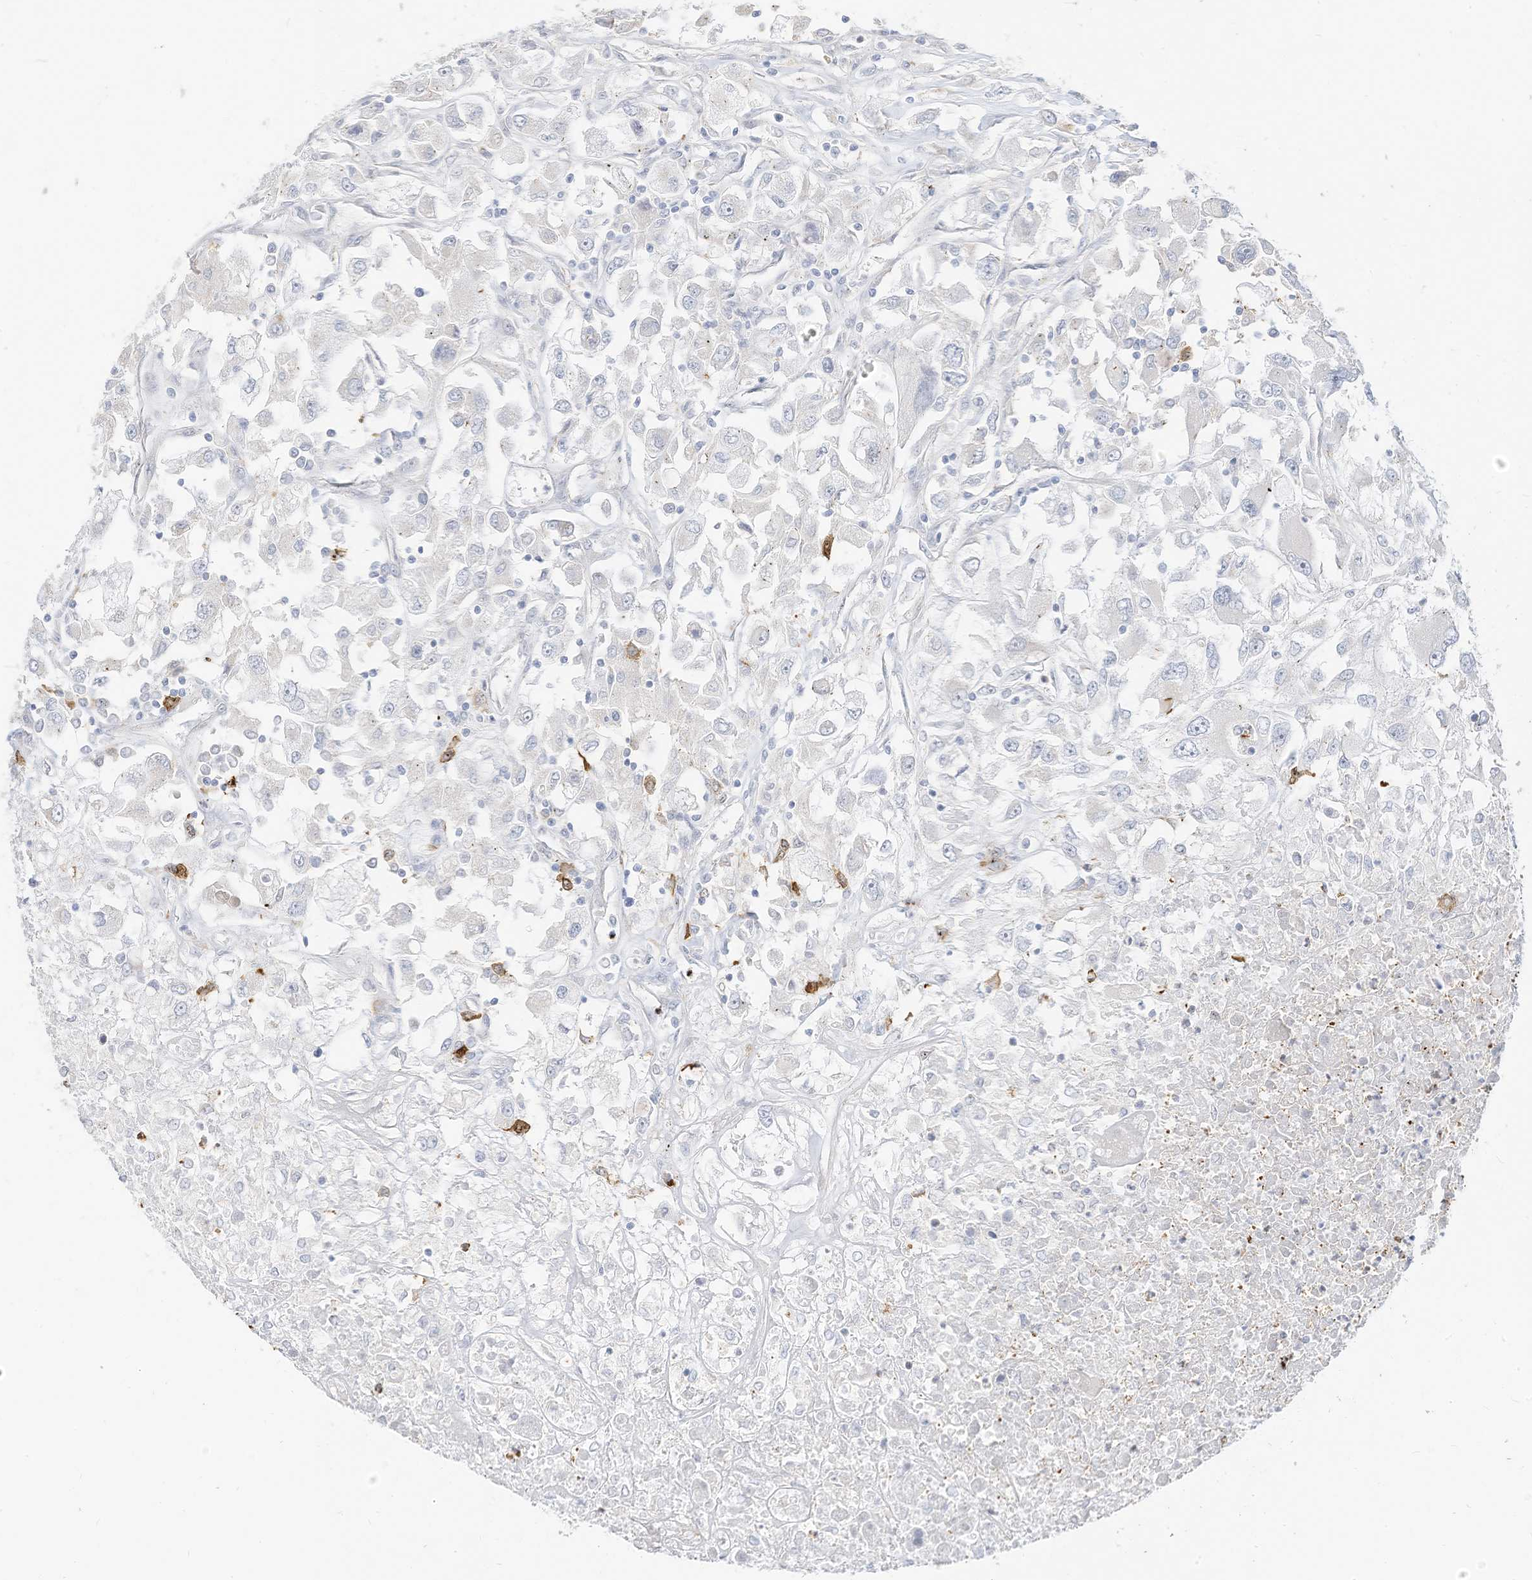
{"staining": {"intensity": "negative", "quantity": "none", "location": "none"}, "tissue": "renal cancer", "cell_type": "Tumor cells", "image_type": "cancer", "snomed": [{"axis": "morphology", "description": "Adenocarcinoma, NOS"}, {"axis": "topography", "description": "Kidney"}], "caption": "There is no significant positivity in tumor cells of renal cancer (adenocarcinoma).", "gene": "ATP13A1", "patient": {"sex": "female", "age": 52}}